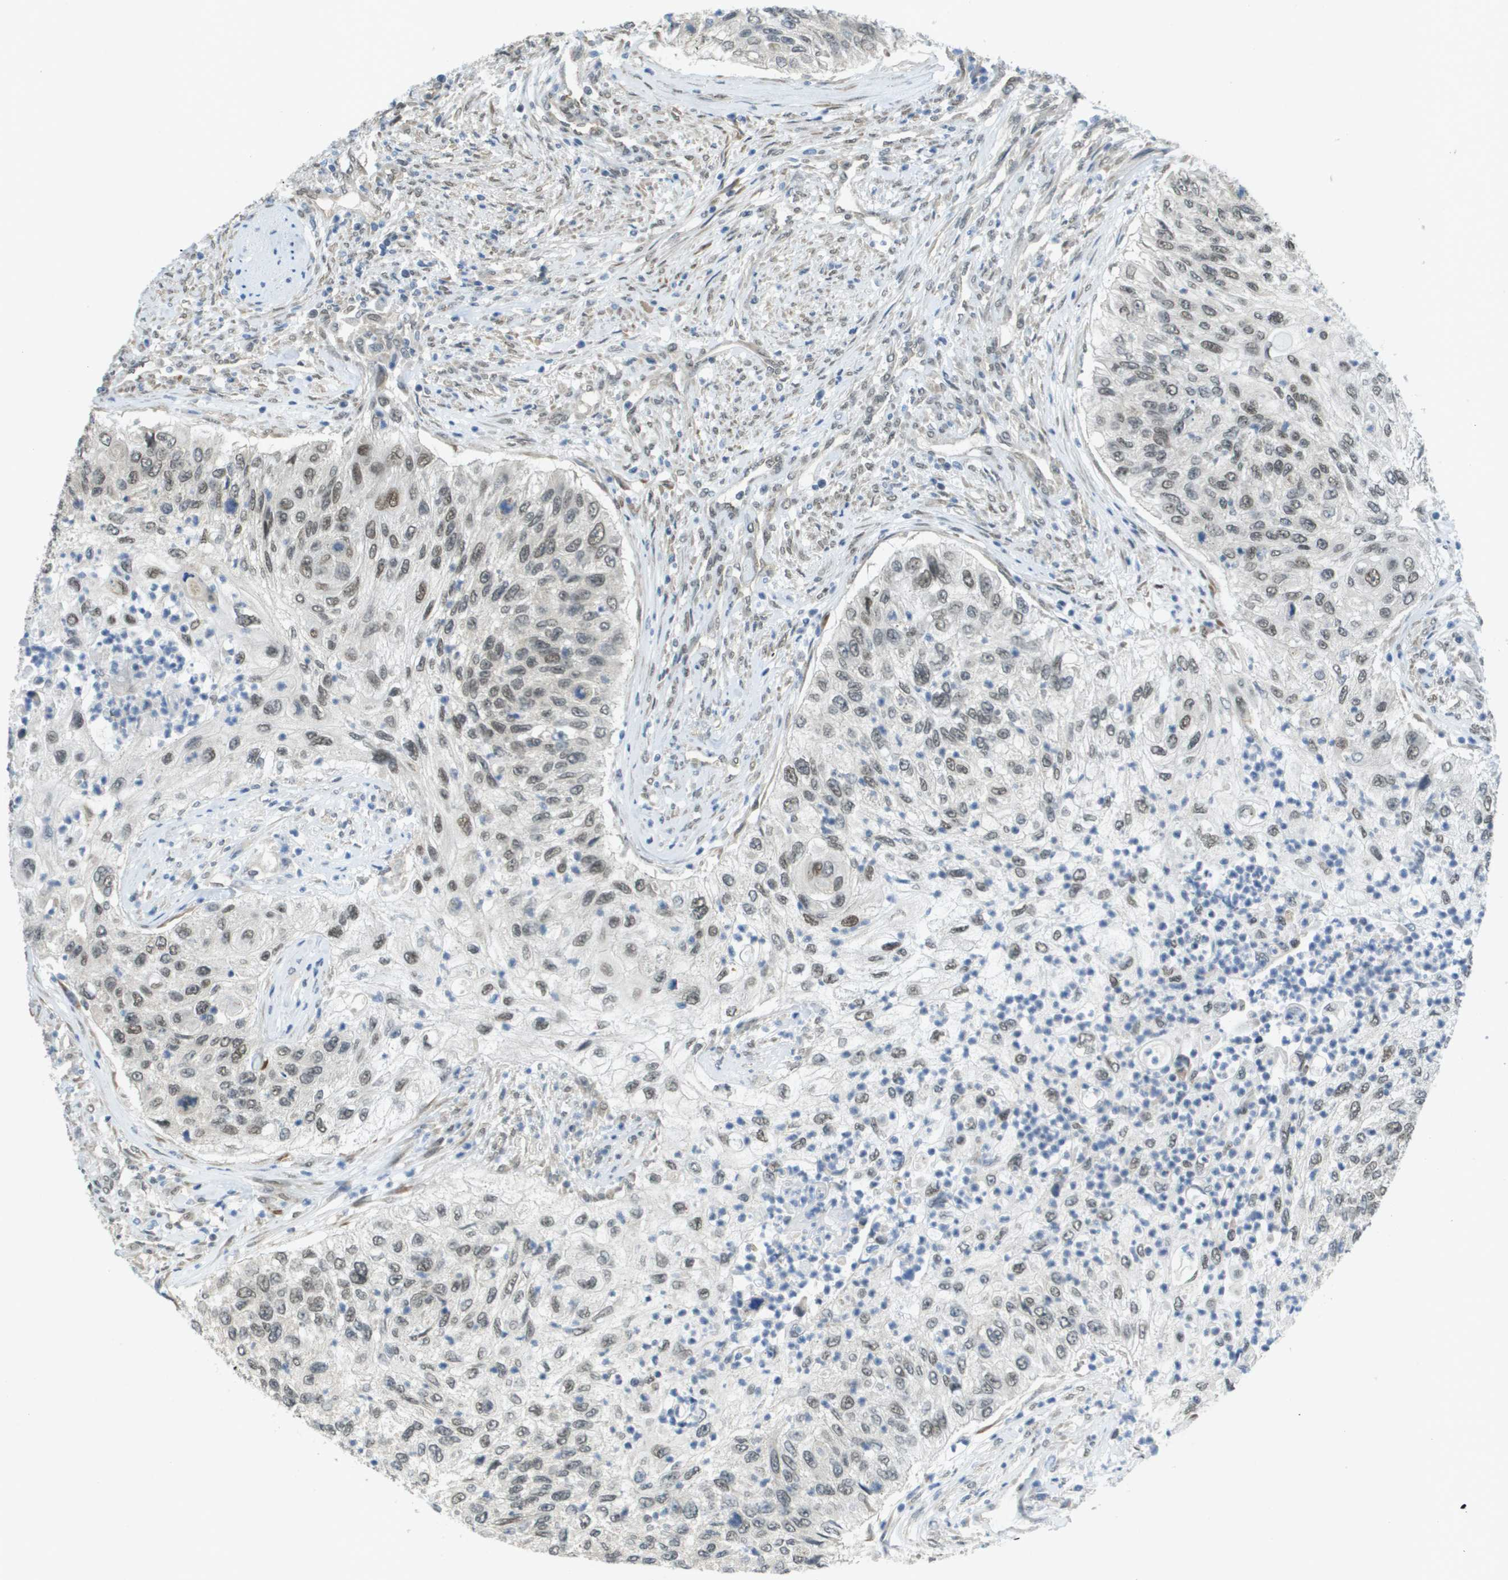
{"staining": {"intensity": "weak", "quantity": ">75%", "location": "nuclear"}, "tissue": "urothelial cancer", "cell_type": "Tumor cells", "image_type": "cancer", "snomed": [{"axis": "morphology", "description": "Urothelial carcinoma, High grade"}, {"axis": "topography", "description": "Urinary bladder"}], "caption": "High-power microscopy captured an immunohistochemistry photomicrograph of high-grade urothelial carcinoma, revealing weak nuclear positivity in about >75% of tumor cells. (Stains: DAB in brown, nuclei in blue, Microscopy: brightfield microscopy at high magnification).", "gene": "ARID1B", "patient": {"sex": "female", "age": 60}}